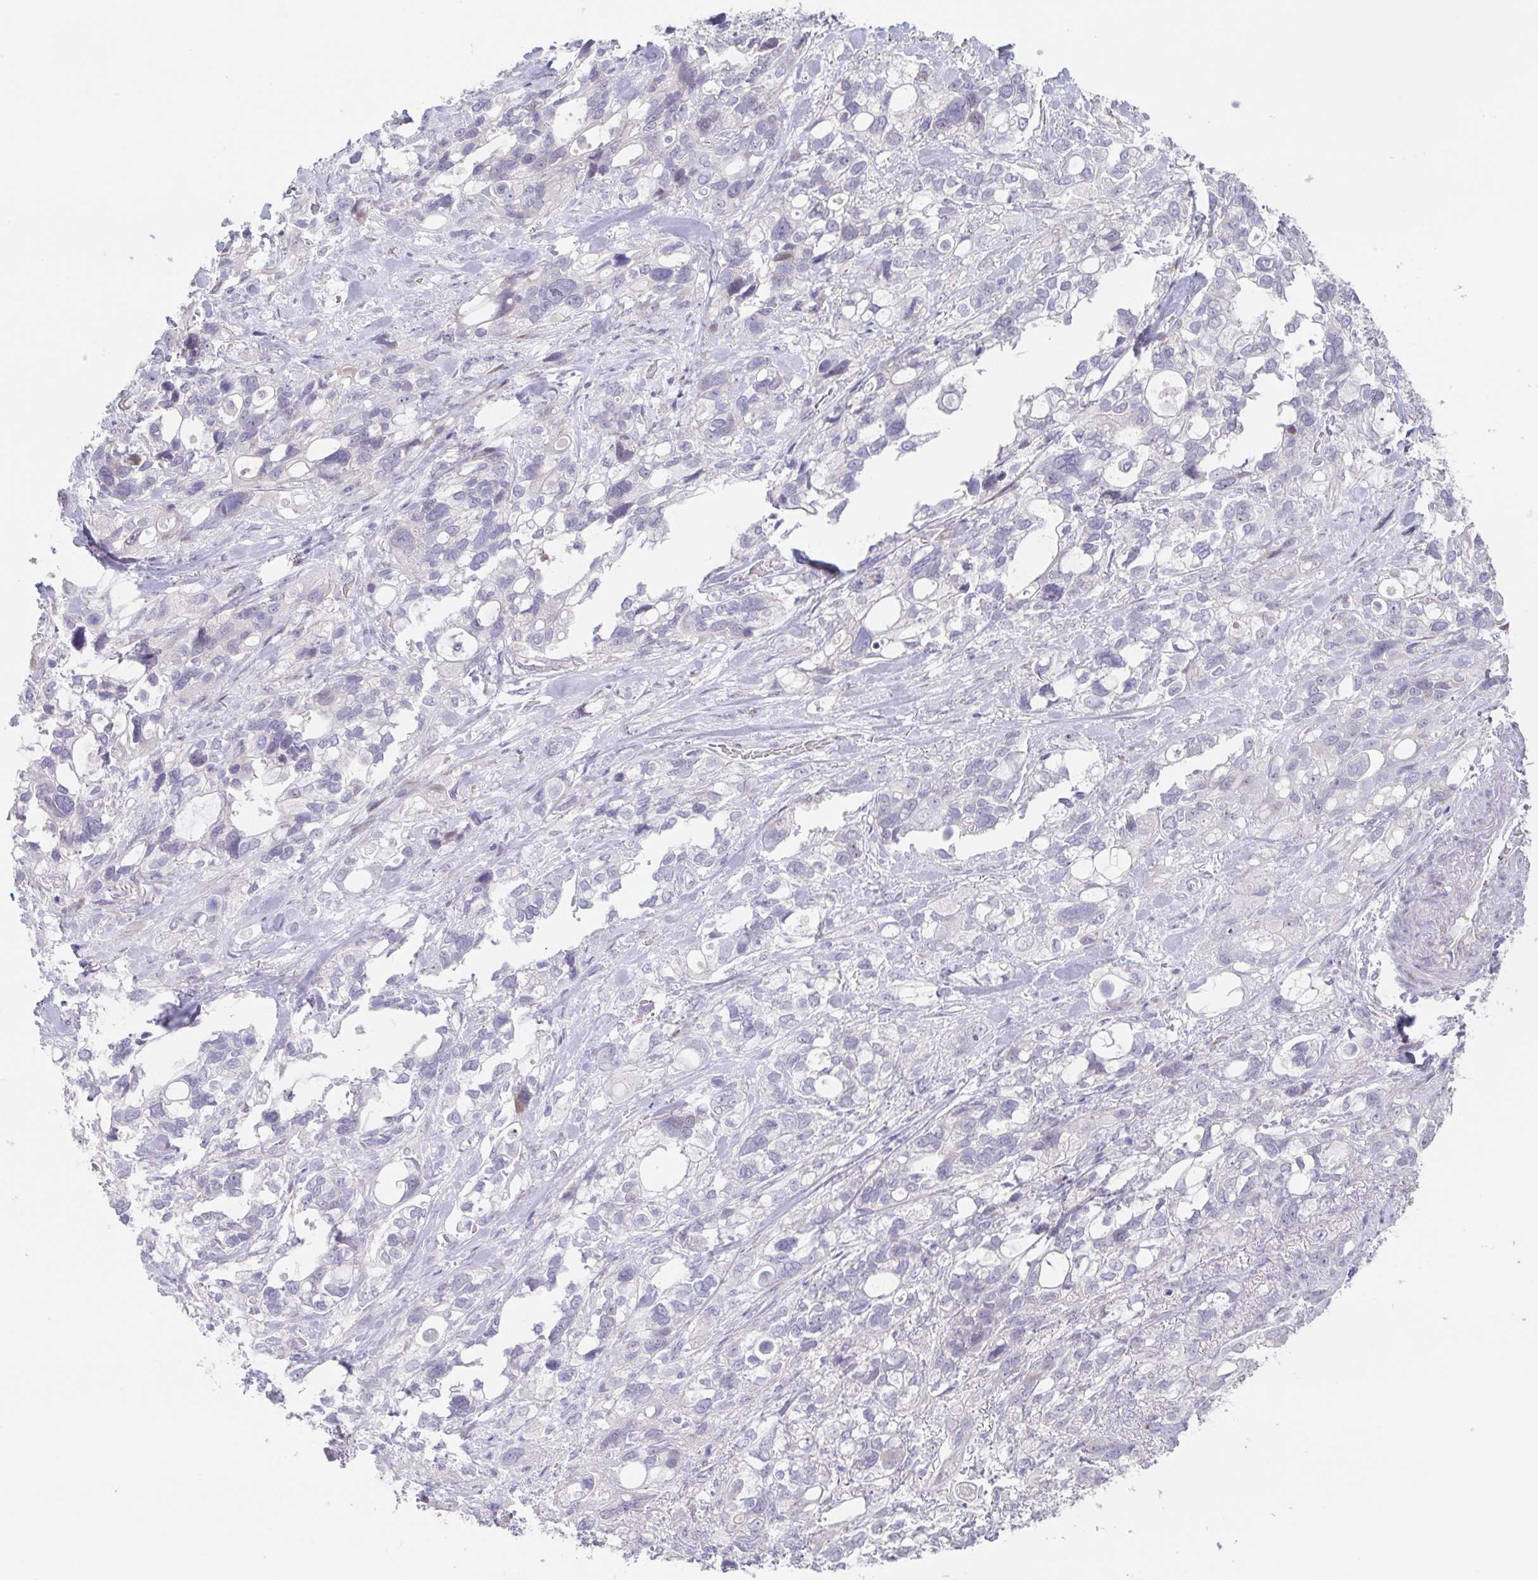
{"staining": {"intensity": "negative", "quantity": "none", "location": "none"}, "tissue": "stomach cancer", "cell_type": "Tumor cells", "image_type": "cancer", "snomed": [{"axis": "morphology", "description": "Adenocarcinoma, NOS"}, {"axis": "topography", "description": "Stomach, upper"}], "caption": "Stomach cancer was stained to show a protein in brown. There is no significant expression in tumor cells. (DAB (3,3'-diaminobenzidine) IHC visualized using brightfield microscopy, high magnification).", "gene": "POU2F3", "patient": {"sex": "female", "age": 81}}